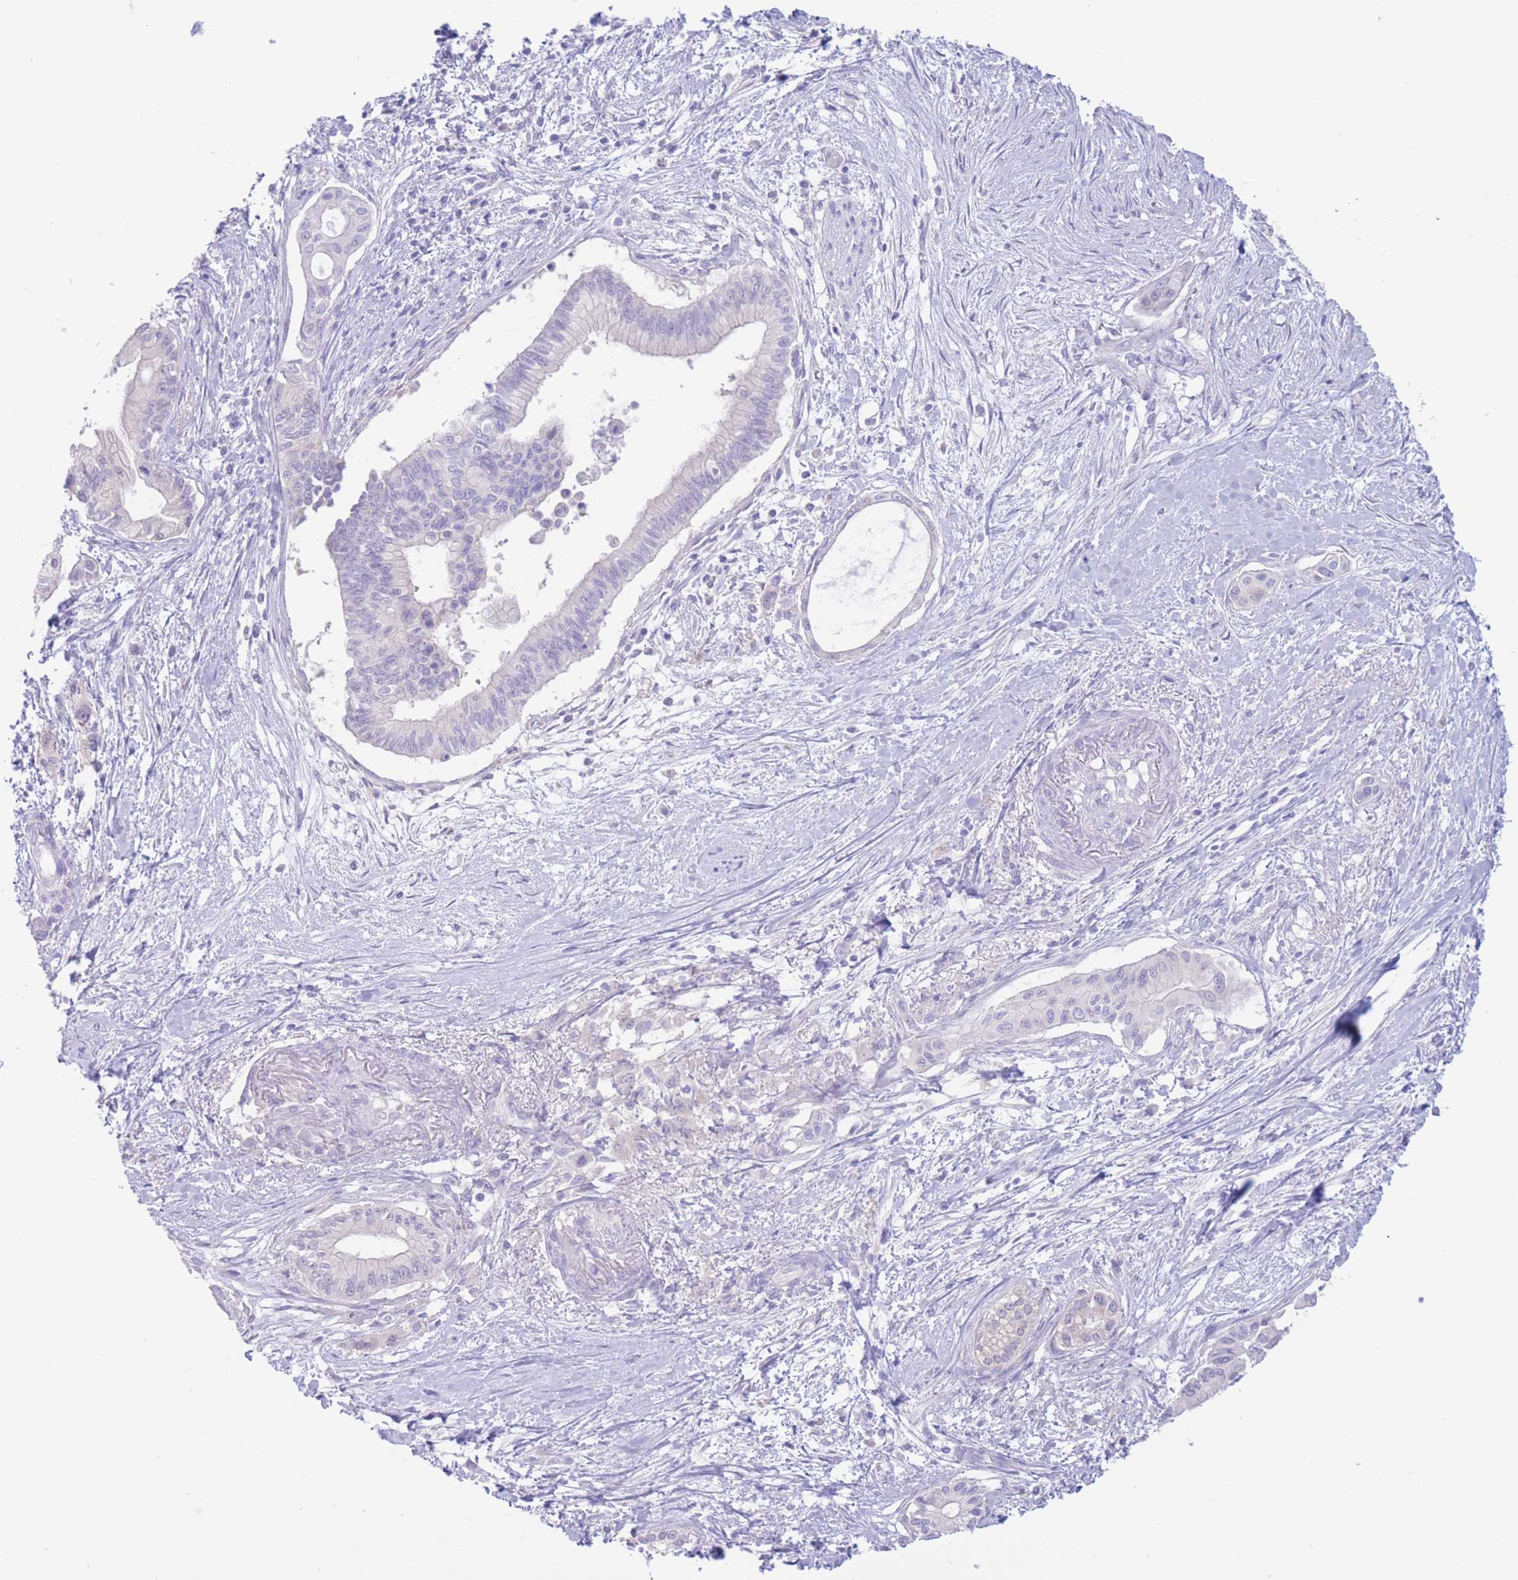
{"staining": {"intensity": "negative", "quantity": "none", "location": "none"}, "tissue": "pancreatic cancer", "cell_type": "Tumor cells", "image_type": "cancer", "snomed": [{"axis": "morphology", "description": "Adenocarcinoma, NOS"}, {"axis": "topography", "description": "Pancreas"}], "caption": "IHC micrograph of human pancreatic cancer stained for a protein (brown), which shows no expression in tumor cells.", "gene": "FAH", "patient": {"sex": "male", "age": 78}}